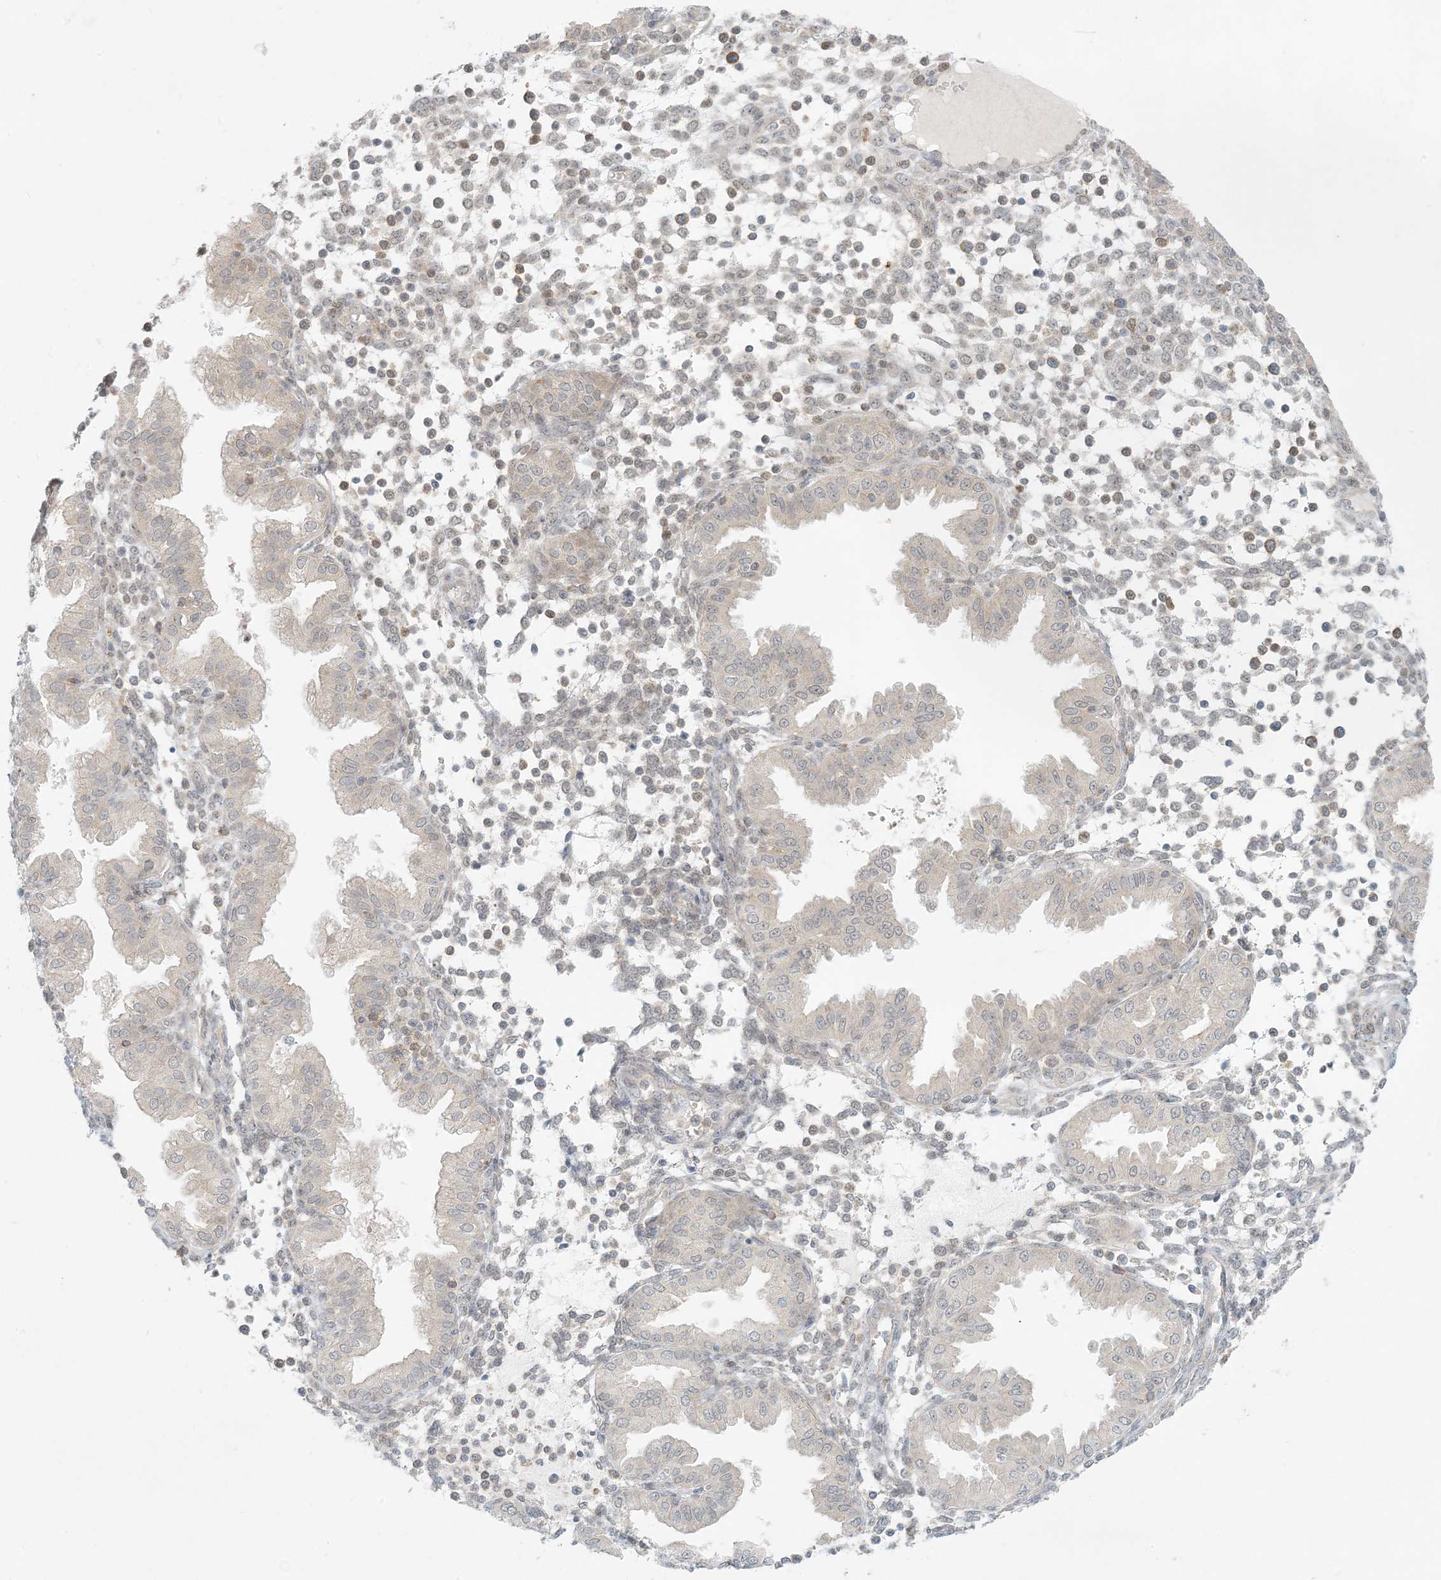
{"staining": {"intensity": "weak", "quantity": "25%-75%", "location": "cytoplasmic/membranous"}, "tissue": "endometrium", "cell_type": "Cells in endometrial stroma", "image_type": "normal", "snomed": [{"axis": "morphology", "description": "Normal tissue, NOS"}, {"axis": "topography", "description": "Endometrium"}], "caption": "Approximately 25%-75% of cells in endometrial stroma in normal endometrium reveal weak cytoplasmic/membranous protein staining as visualized by brown immunohistochemical staining.", "gene": "OBI1", "patient": {"sex": "female", "age": 53}}